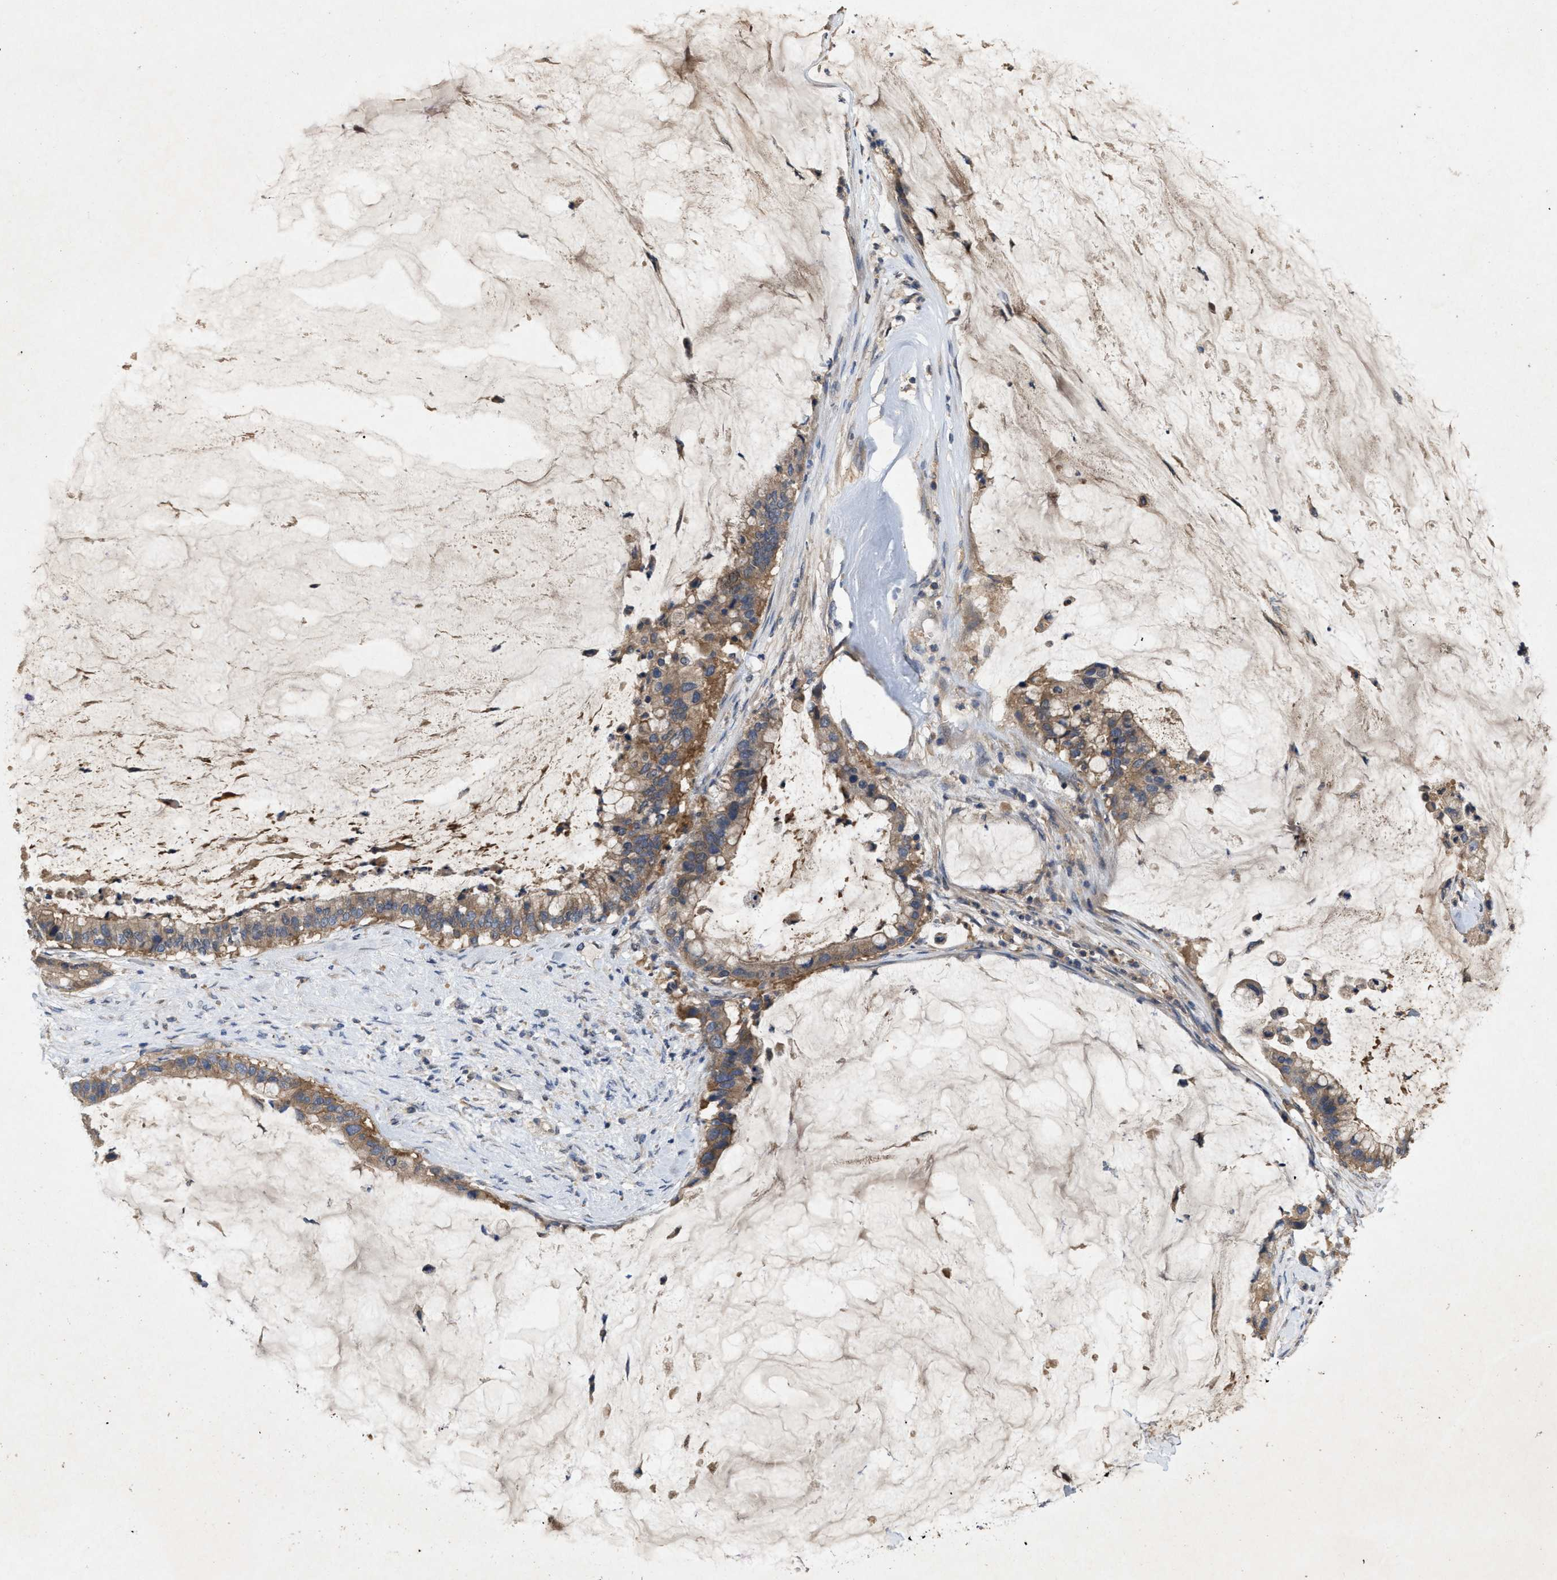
{"staining": {"intensity": "moderate", "quantity": ">75%", "location": "cytoplasmic/membranous"}, "tissue": "pancreatic cancer", "cell_type": "Tumor cells", "image_type": "cancer", "snomed": [{"axis": "morphology", "description": "Adenocarcinoma, NOS"}, {"axis": "topography", "description": "Pancreas"}], "caption": "A brown stain labels moderate cytoplasmic/membranous staining of a protein in adenocarcinoma (pancreatic) tumor cells.", "gene": "LPAR2", "patient": {"sex": "male", "age": 41}}